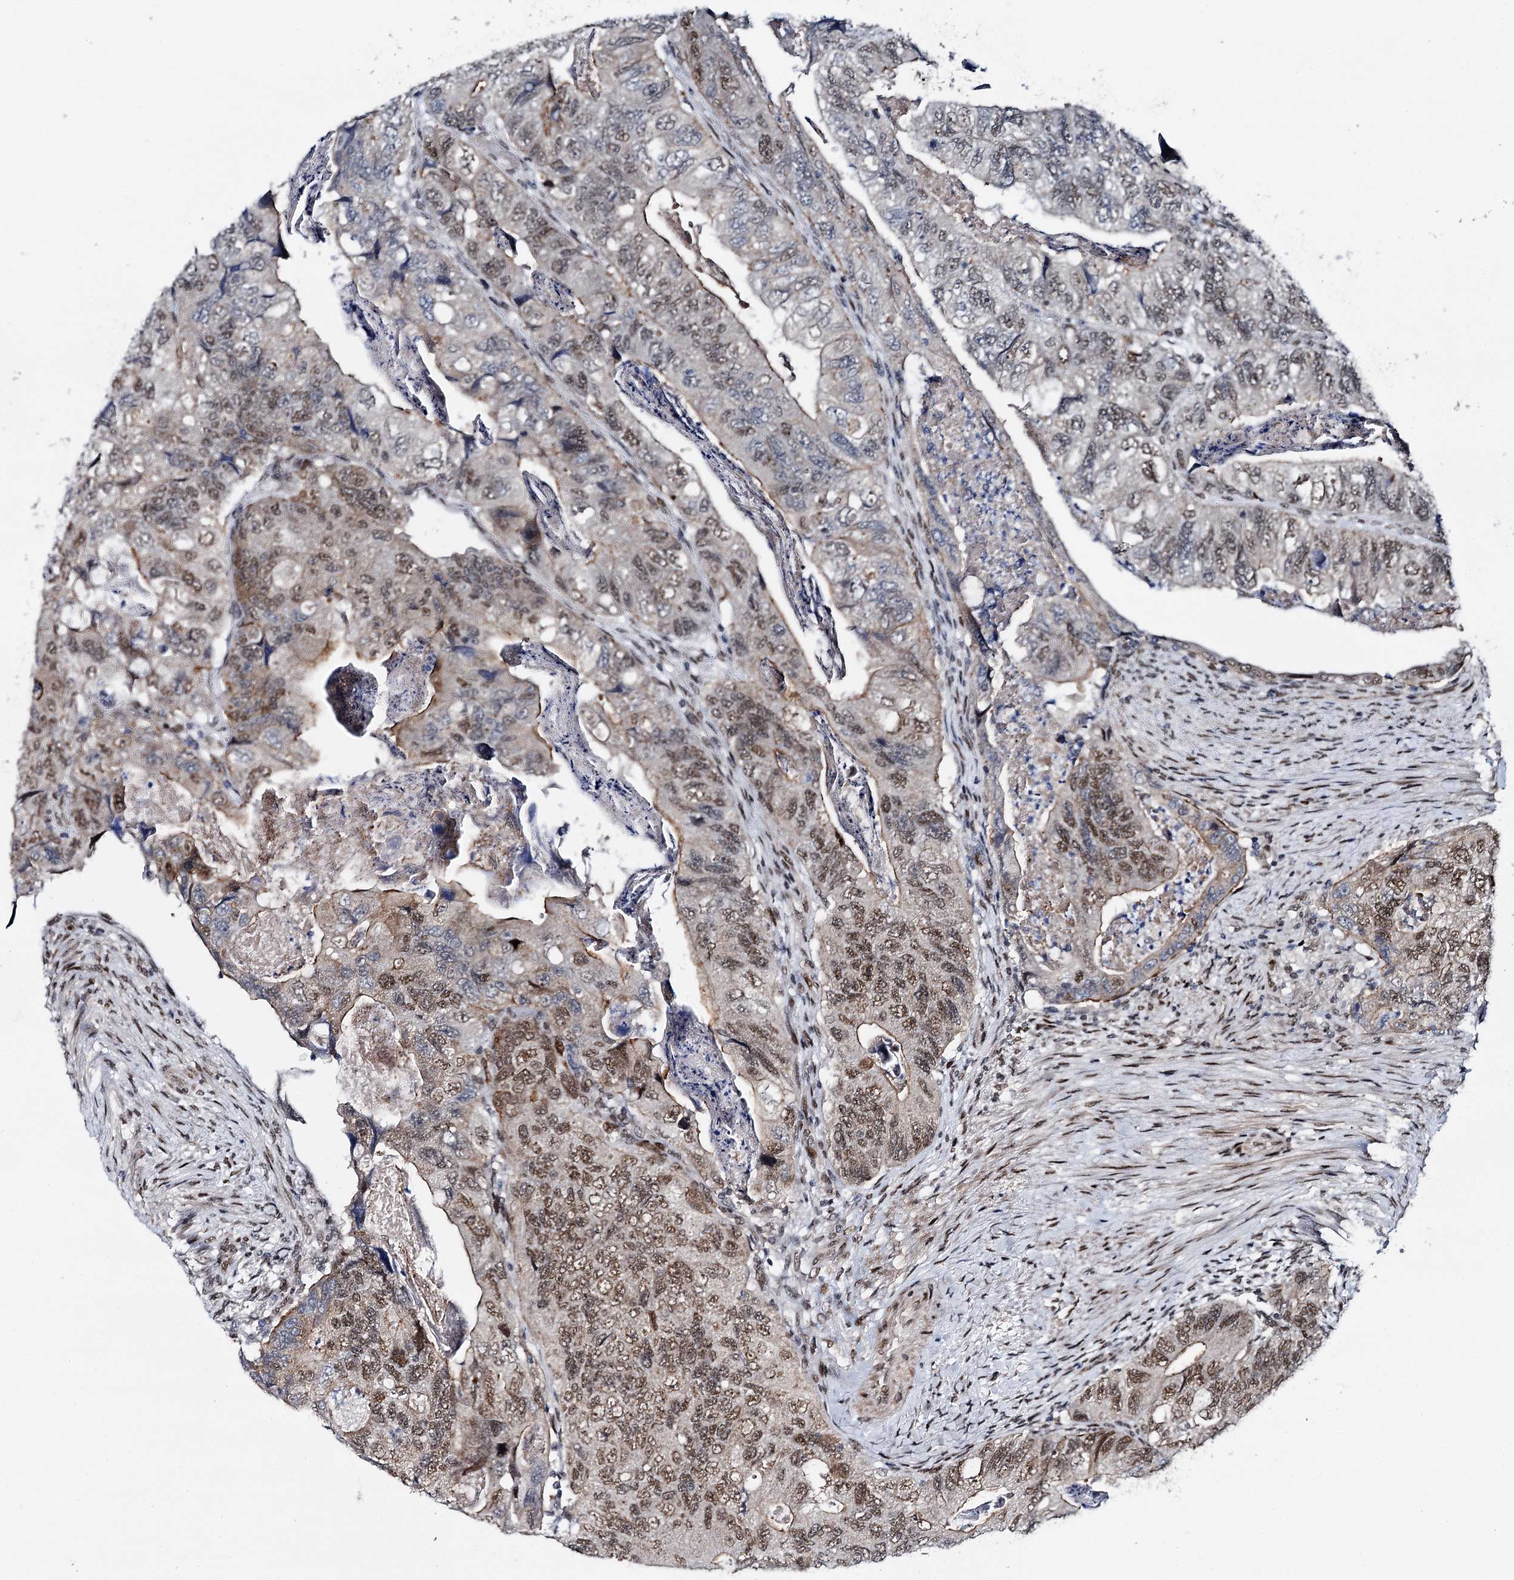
{"staining": {"intensity": "moderate", "quantity": "25%-75%", "location": "cytoplasmic/membranous,nuclear"}, "tissue": "colorectal cancer", "cell_type": "Tumor cells", "image_type": "cancer", "snomed": [{"axis": "morphology", "description": "Adenocarcinoma, NOS"}, {"axis": "topography", "description": "Rectum"}], "caption": "Protein analysis of adenocarcinoma (colorectal) tissue exhibits moderate cytoplasmic/membranous and nuclear staining in about 25%-75% of tumor cells.", "gene": "RUFY2", "patient": {"sex": "male", "age": 63}}